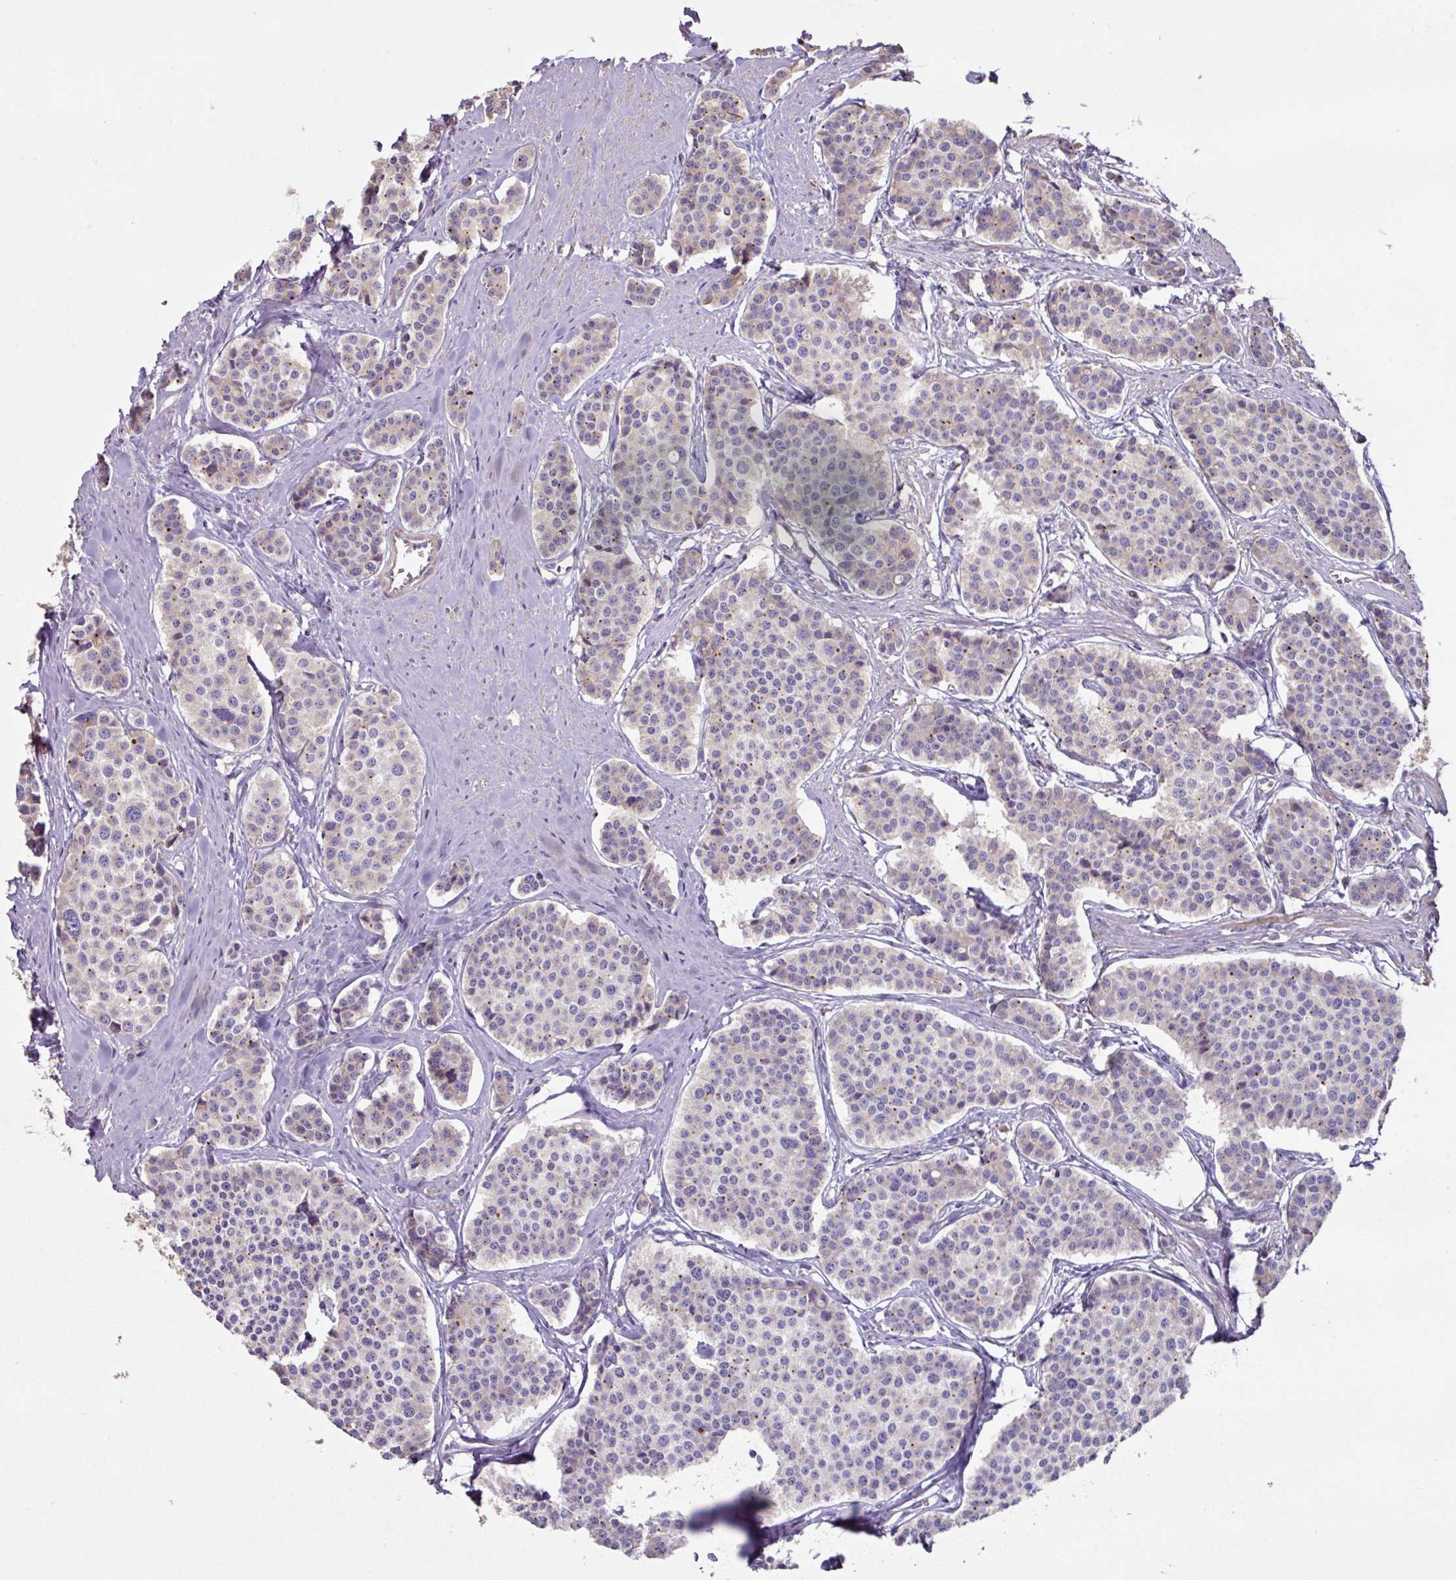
{"staining": {"intensity": "weak", "quantity": "<25%", "location": "cytoplasmic/membranous"}, "tissue": "carcinoid", "cell_type": "Tumor cells", "image_type": "cancer", "snomed": [{"axis": "morphology", "description": "Carcinoid, malignant, NOS"}, {"axis": "topography", "description": "Small intestine"}], "caption": "Immunohistochemistry of human carcinoid (malignant) displays no positivity in tumor cells.", "gene": "MRRF", "patient": {"sex": "male", "age": 60}}